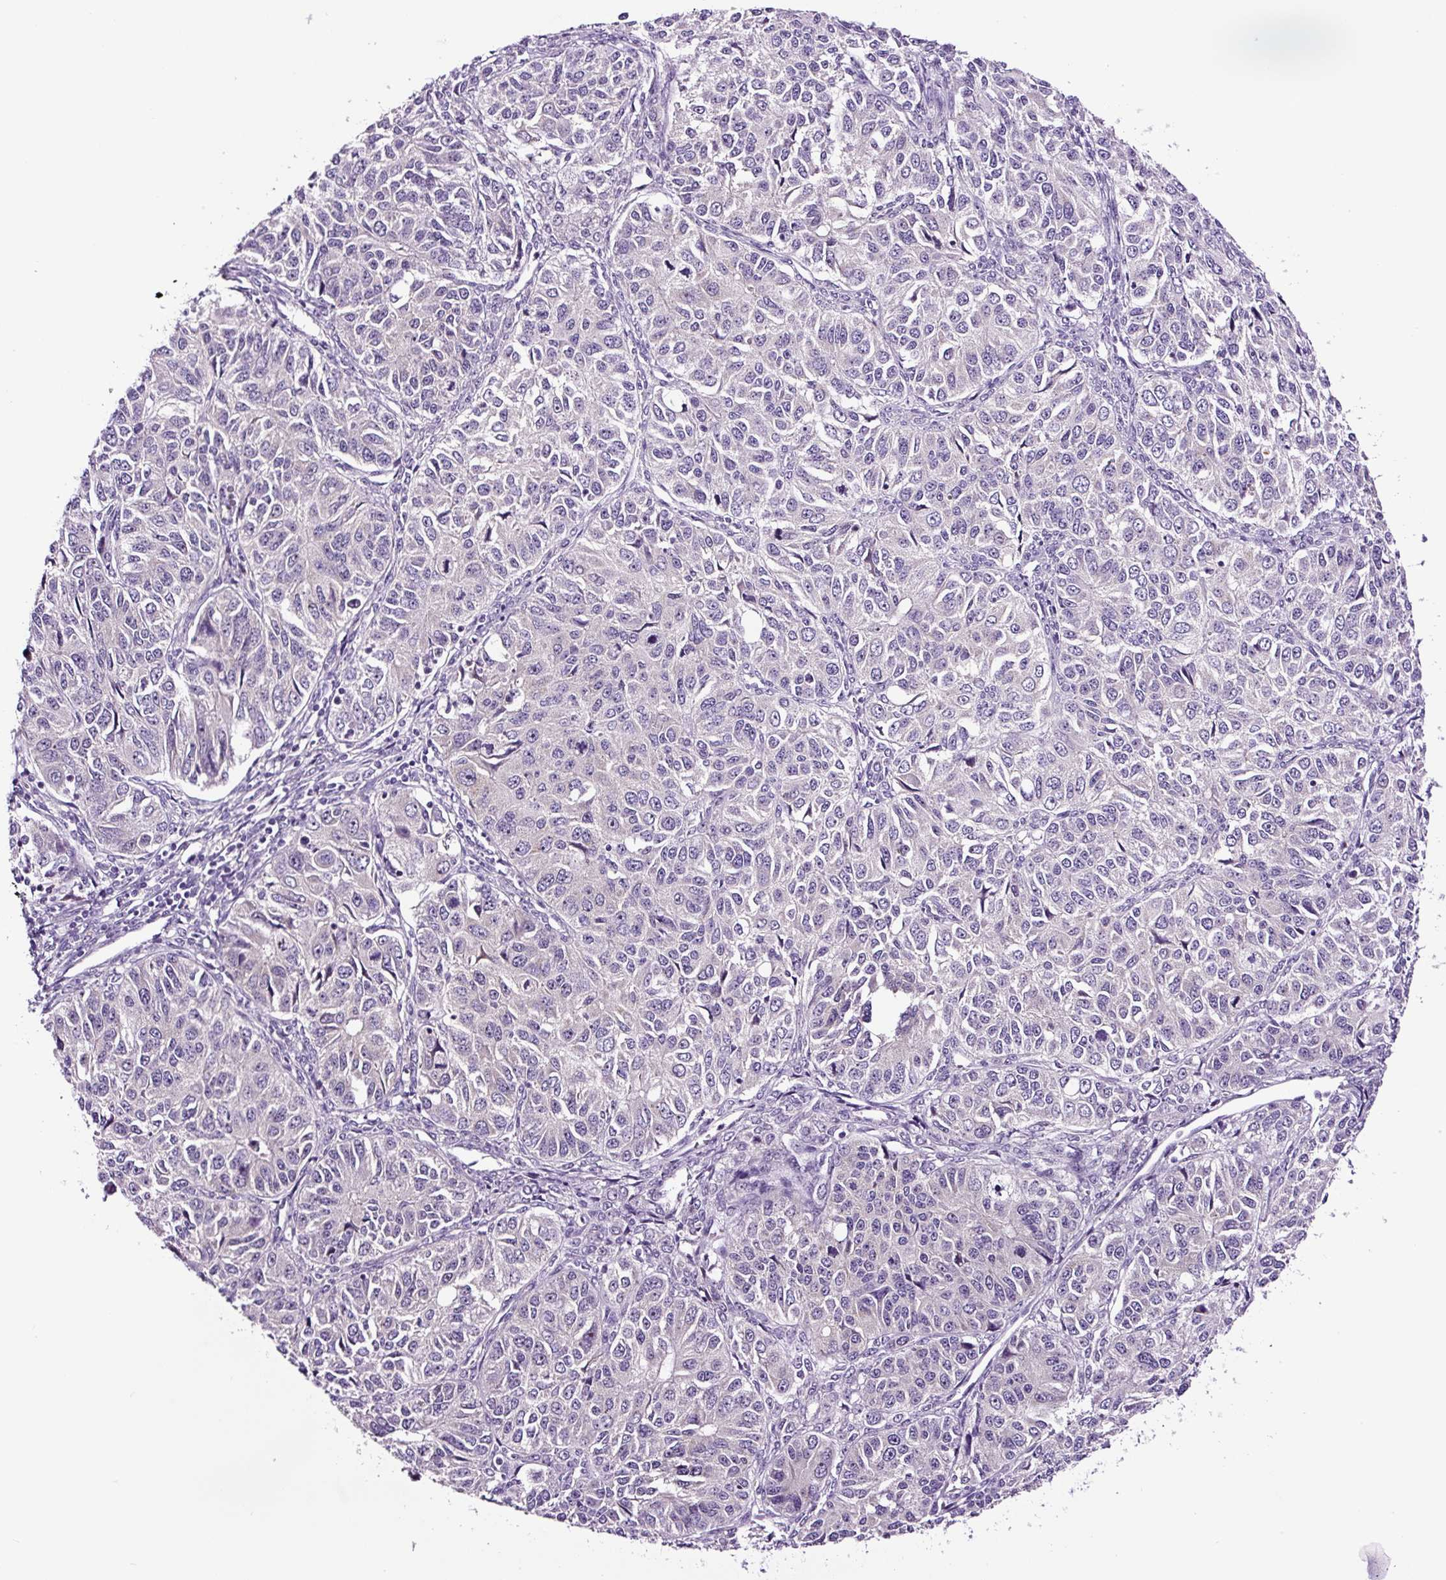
{"staining": {"intensity": "negative", "quantity": "none", "location": "none"}, "tissue": "ovarian cancer", "cell_type": "Tumor cells", "image_type": "cancer", "snomed": [{"axis": "morphology", "description": "Carcinoma, endometroid"}, {"axis": "topography", "description": "Ovary"}], "caption": "A high-resolution micrograph shows immunohistochemistry staining of ovarian cancer, which displays no significant staining in tumor cells.", "gene": "NOM1", "patient": {"sex": "female", "age": 51}}